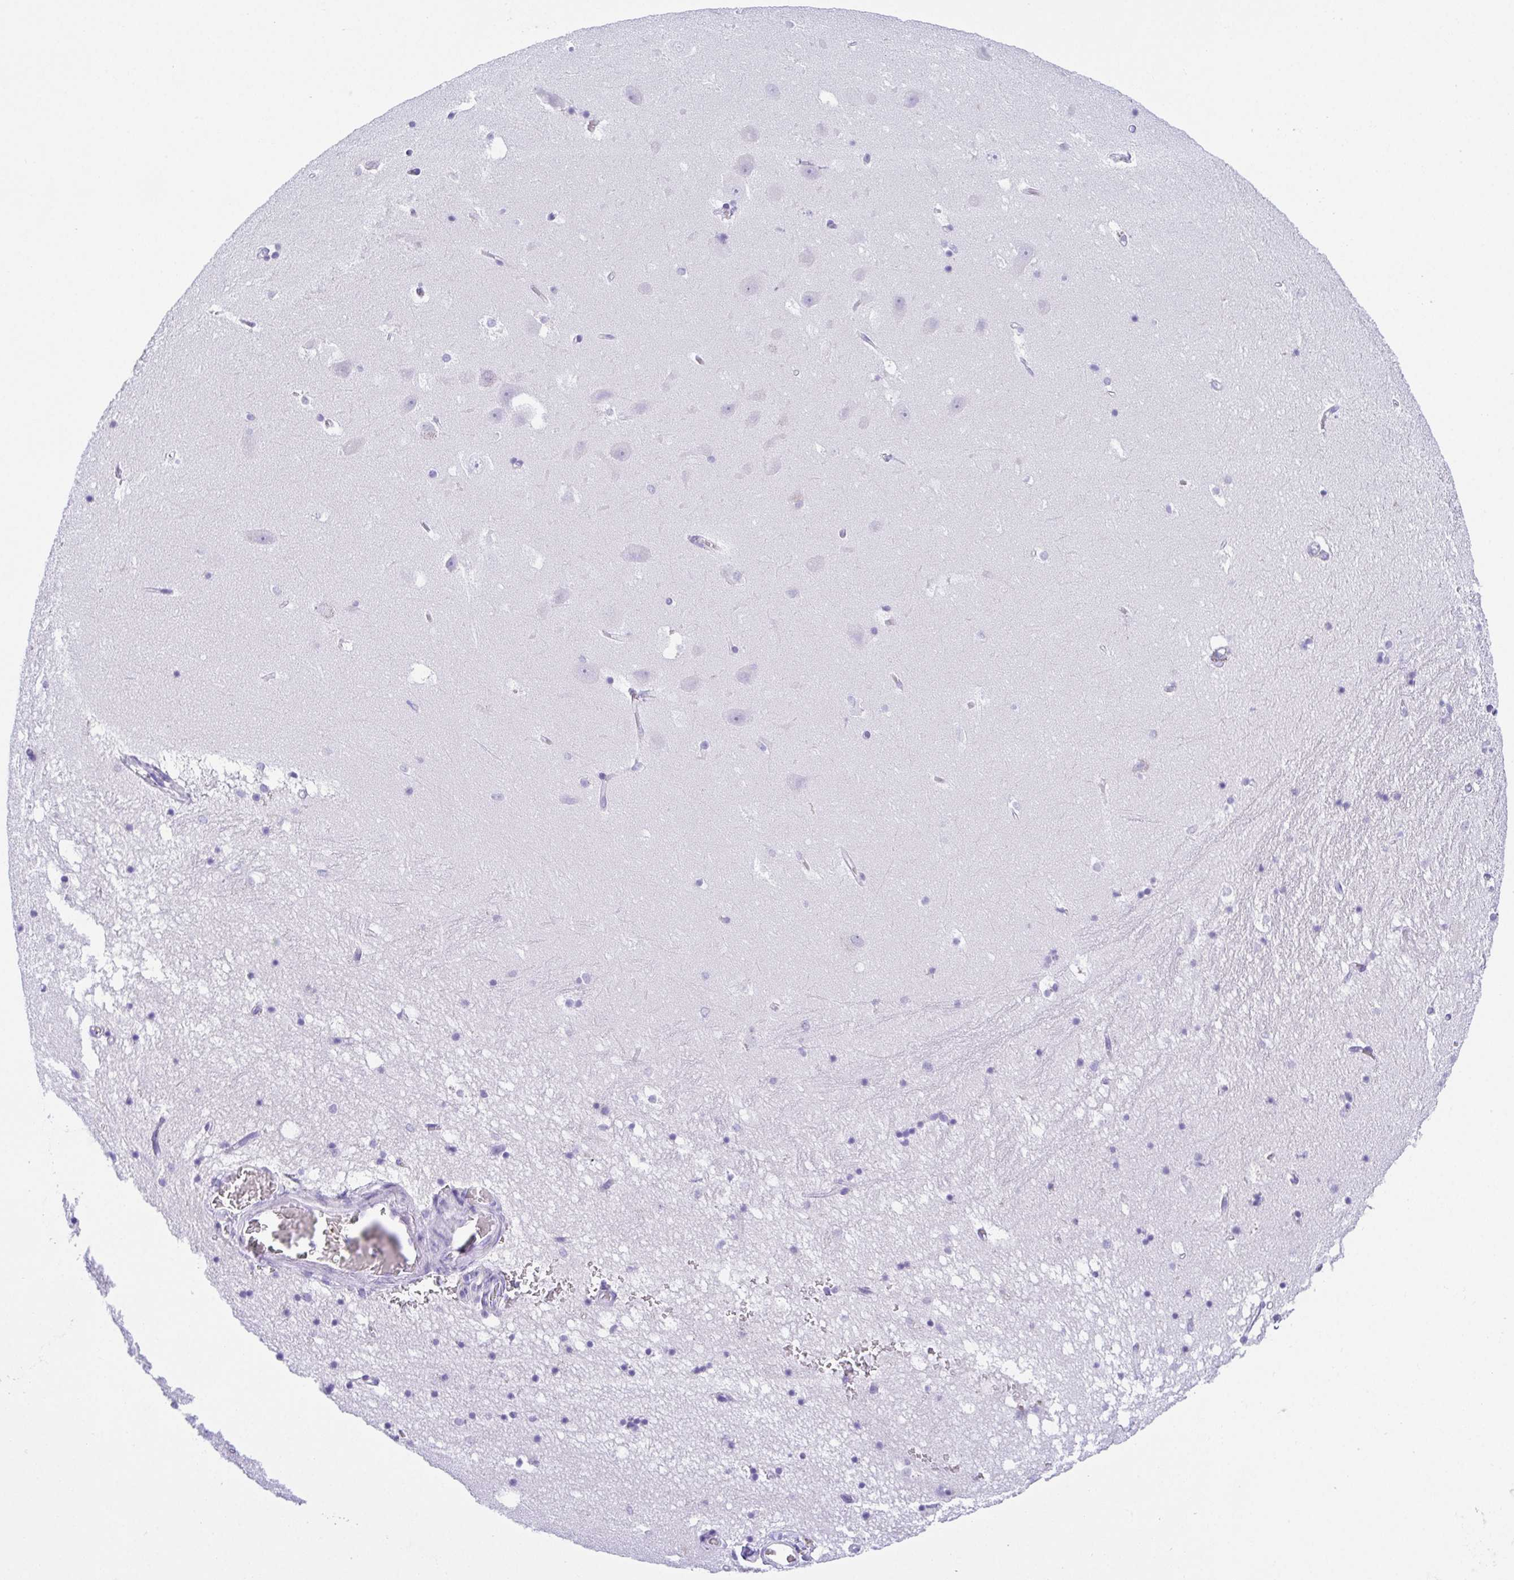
{"staining": {"intensity": "negative", "quantity": "none", "location": "none"}, "tissue": "hippocampus", "cell_type": "Glial cells", "image_type": "normal", "snomed": [{"axis": "morphology", "description": "Normal tissue, NOS"}, {"axis": "topography", "description": "Hippocampus"}], "caption": "The image displays no staining of glial cells in unremarkable hippocampus. (Brightfield microscopy of DAB immunohistochemistry at high magnification).", "gene": "LUZP4", "patient": {"sex": "male", "age": 58}}